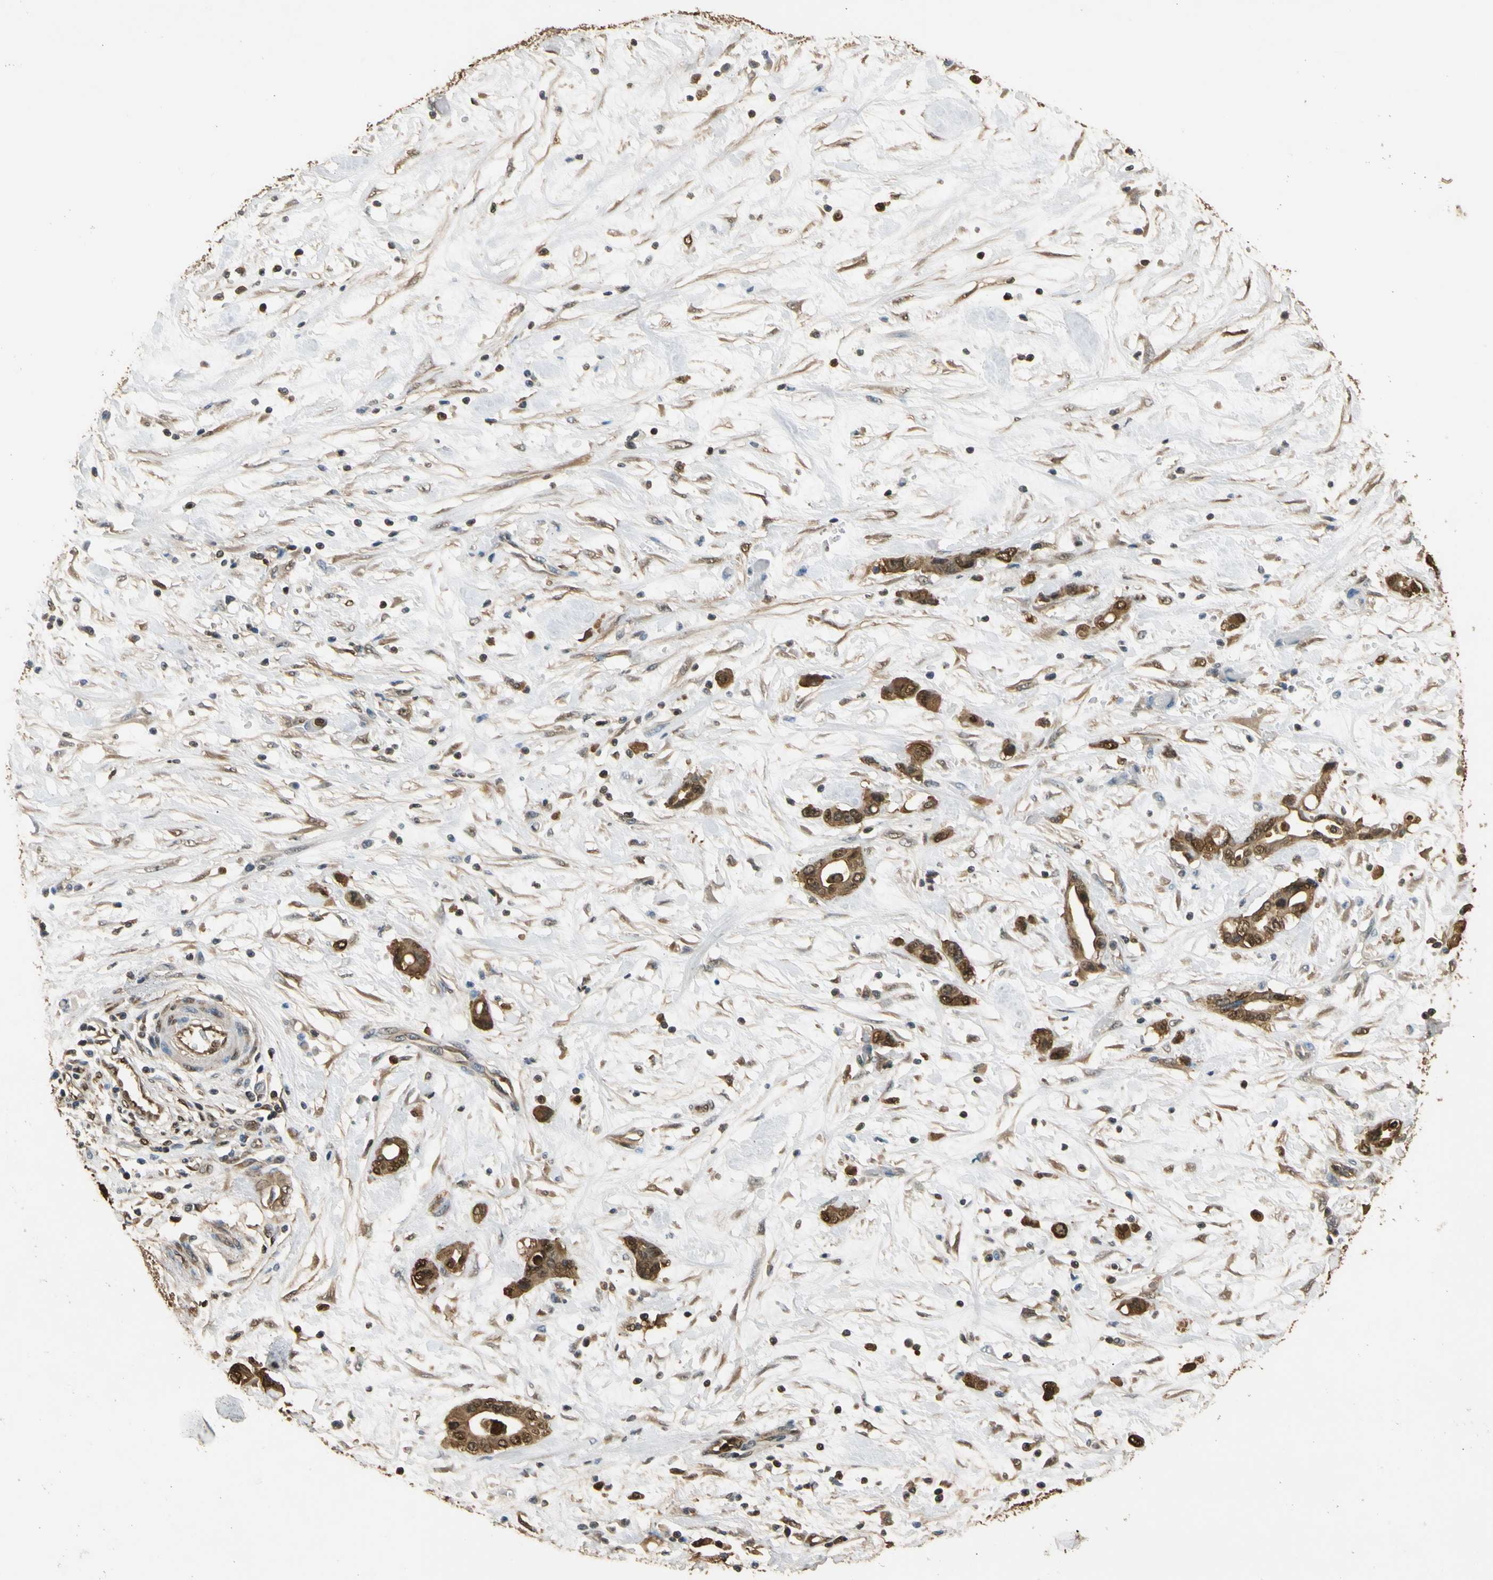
{"staining": {"intensity": "strong", "quantity": ">75%", "location": "cytoplasmic/membranous,nuclear"}, "tissue": "pancreatic cancer", "cell_type": "Tumor cells", "image_type": "cancer", "snomed": [{"axis": "morphology", "description": "Adenocarcinoma, NOS"}, {"axis": "topography", "description": "Pancreas"}], "caption": "Protein expression analysis of pancreatic cancer displays strong cytoplasmic/membranous and nuclear expression in approximately >75% of tumor cells.", "gene": "S100A6", "patient": {"sex": "female", "age": 57}}